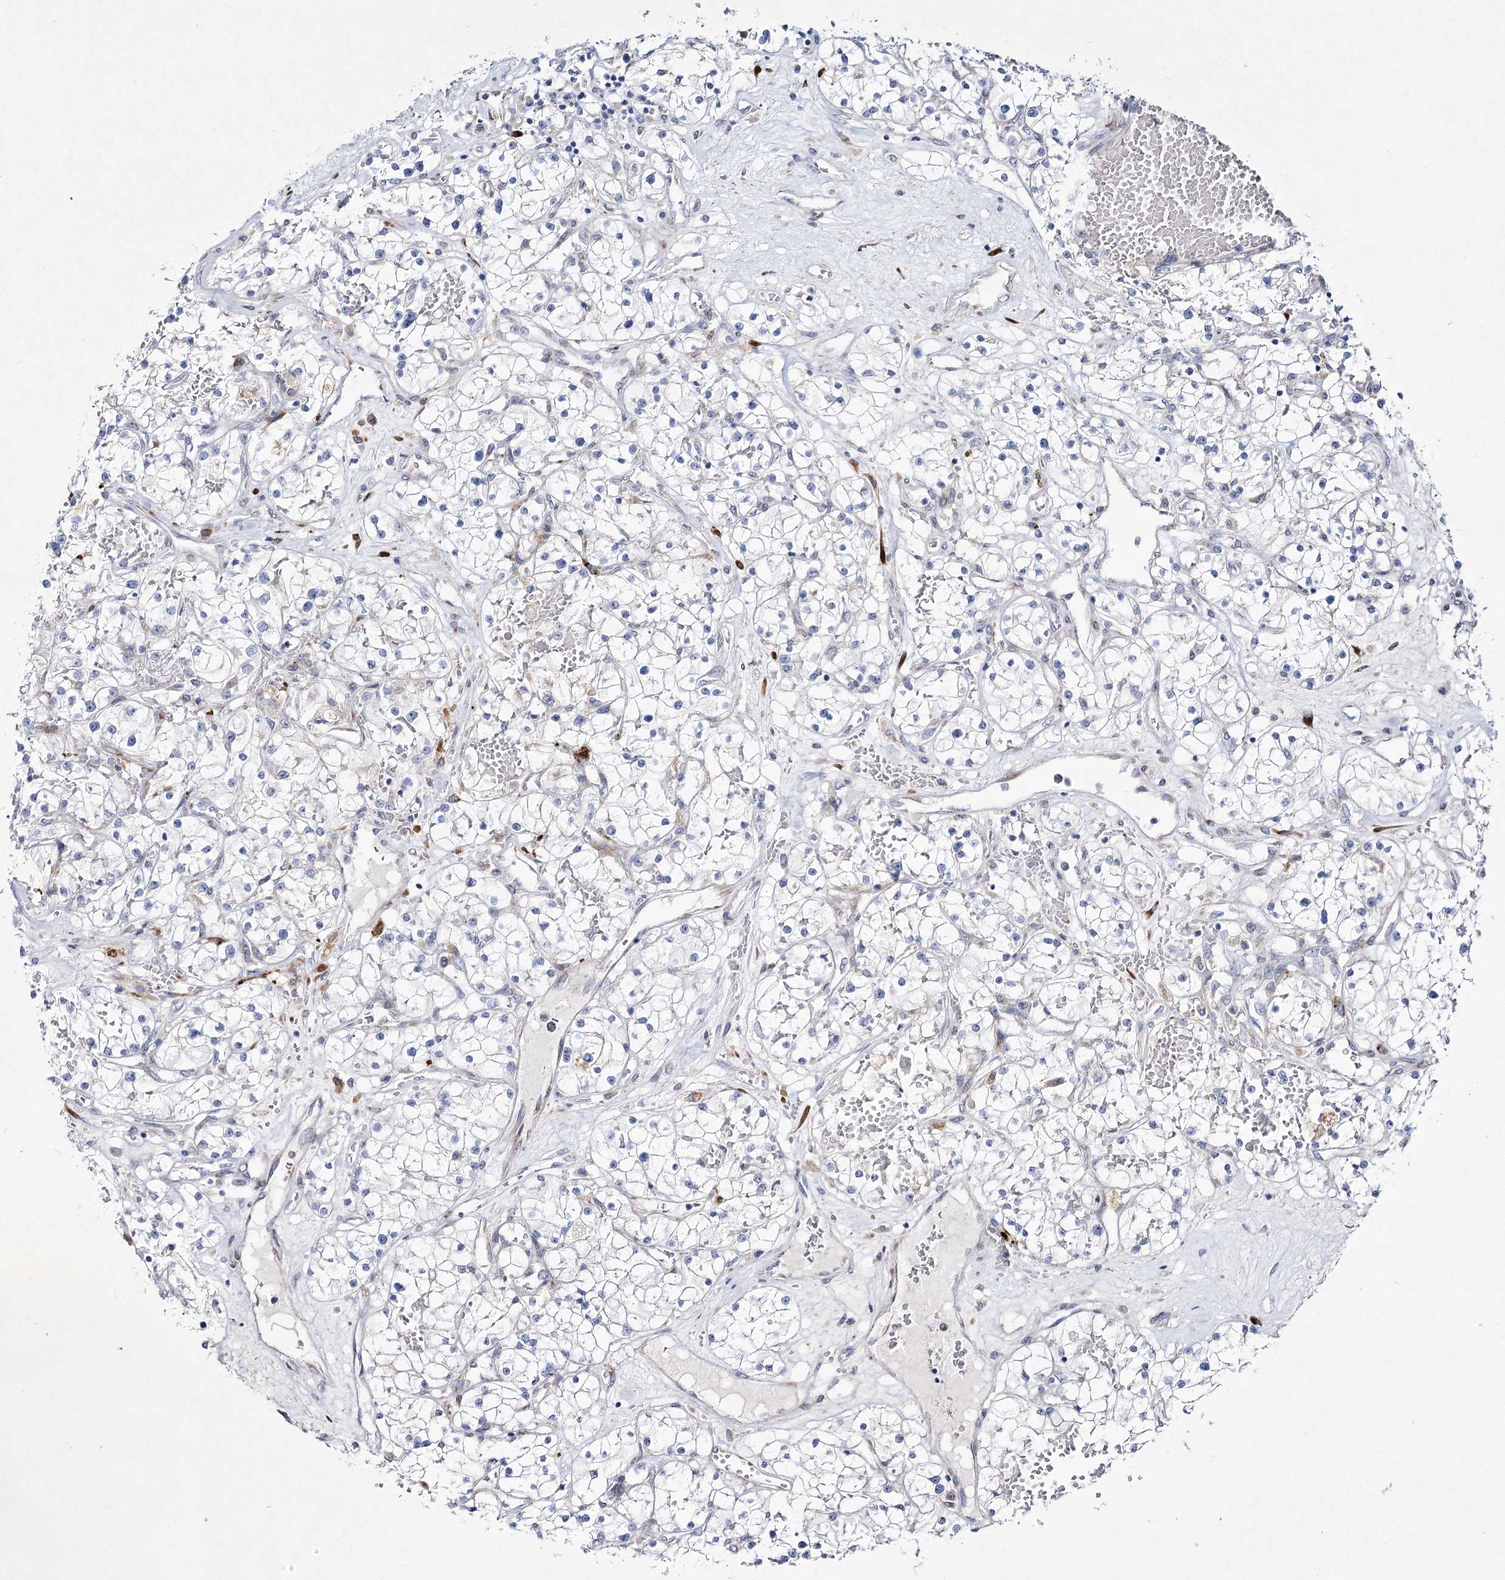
{"staining": {"intensity": "negative", "quantity": "none", "location": "none"}, "tissue": "renal cancer", "cell_type": "Tumor cells", "image_type": "cancer", "snomed": [{"axis": "morphology", "description": "Normal tissue, NOS"}, {"axis": "morphology", "description": "Adenocarcinoma, NOS"}, {"axis": "topography", "description": "Kidney"}], "caption": "Tumor cells are negative for brown protein staining in renal cancer (adenocarcinoma). (IHC, brightfield microscopy, high magnification).", "gene": "ARFGEF3", "patient": {"sex": "male", "age": 68}}